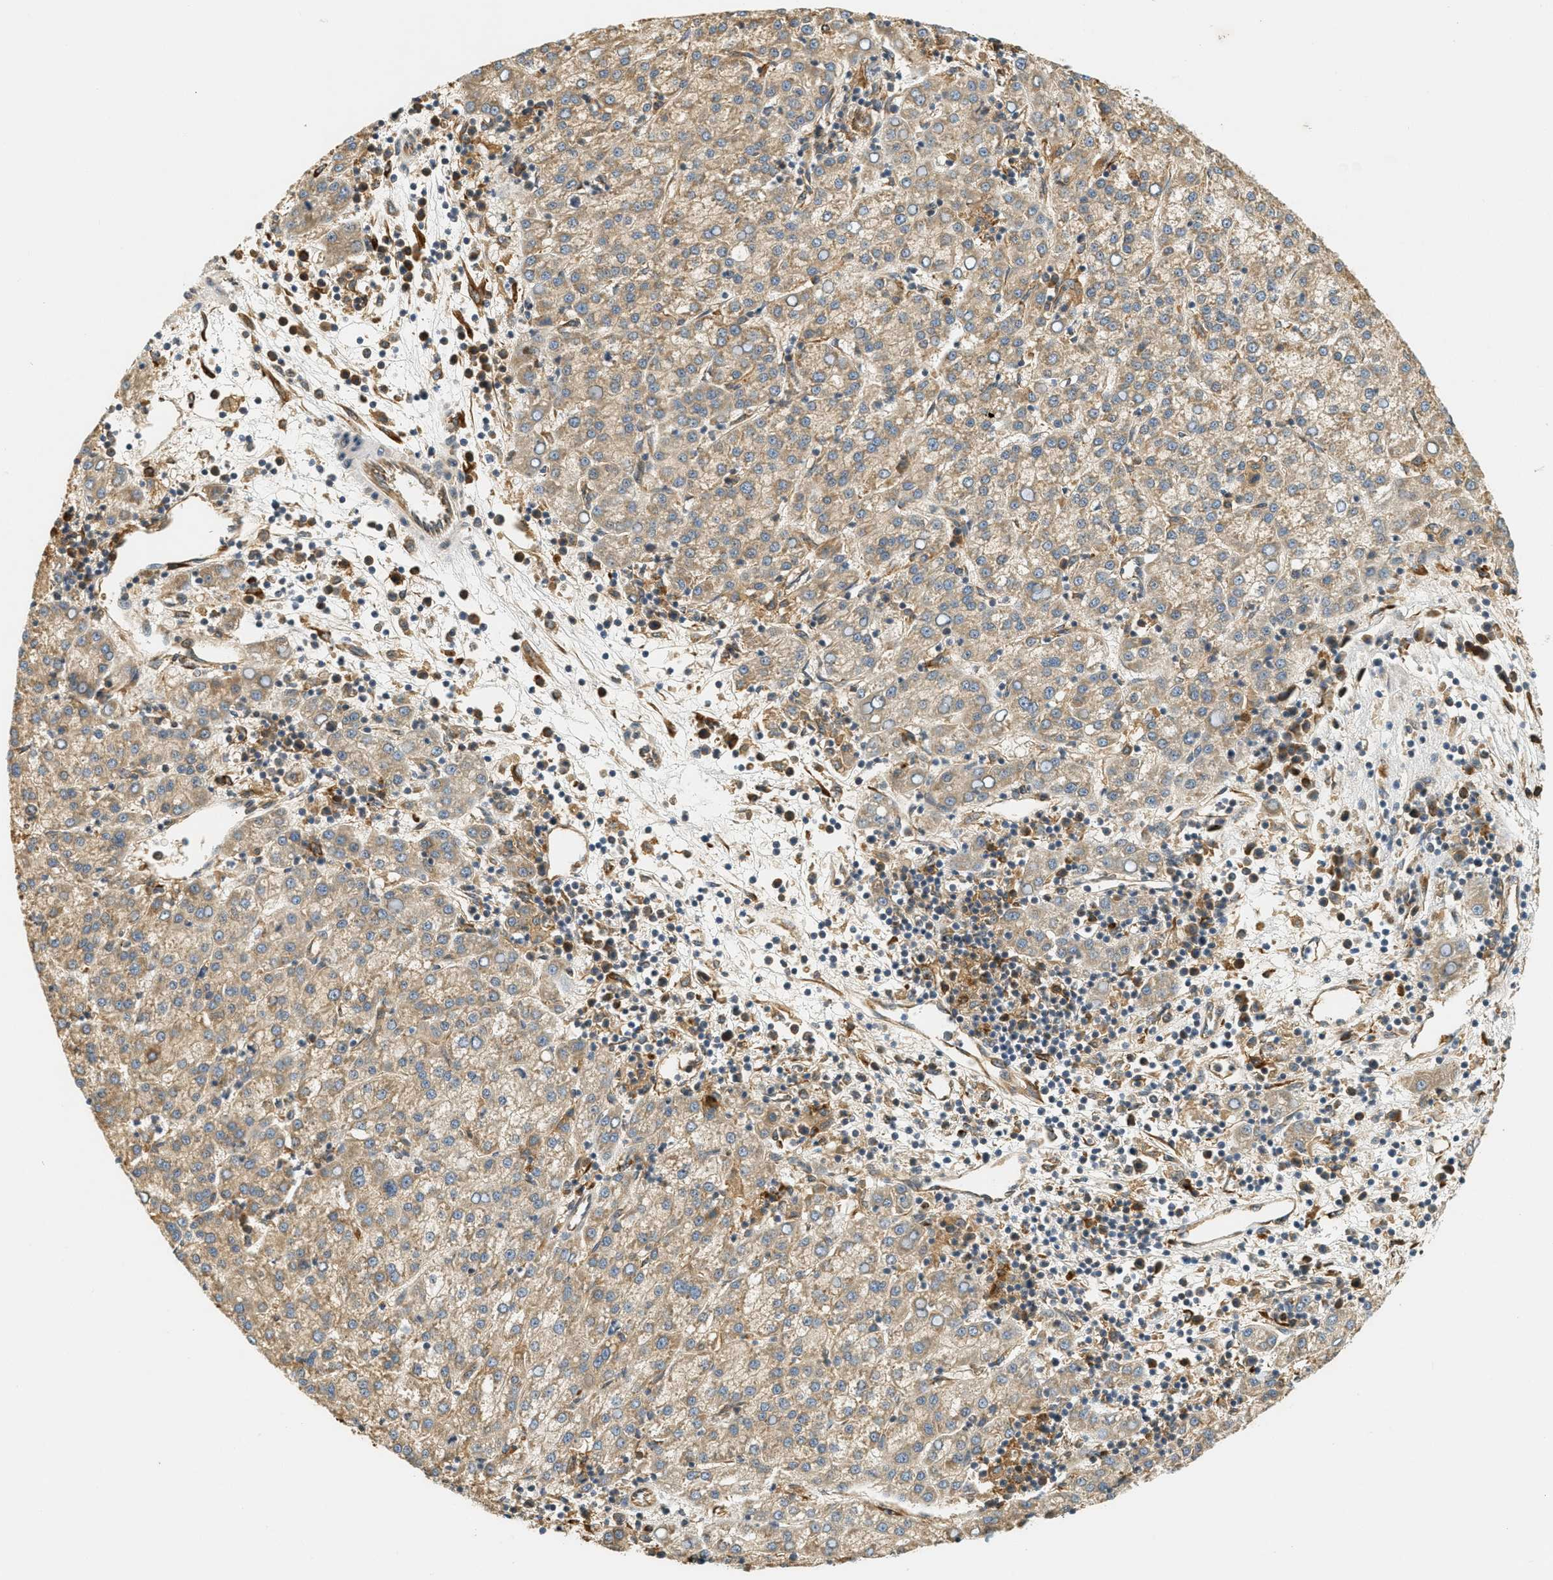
{"staining": {"intensity": "weak", "quantity": ">75%", "location": "cytoplasmic/membranous"}, "tissue": "liver cancer", "cell_type": "Tumor cells", "image_type": "cancer", "snomed": [{"axis": "morphology", "description": "Carcinoma, Hepatocellular, NOS"}, {"axis": "topography", "description": "Liver"}], "caption": "IHC staining of hepatocellular carcinoma (liver), which demonstrates low levels of weak cytoplasmic/membranous positivity in approximately >75% of tumor cells indicating weak cytoplasmic/membranous protein positivity. The staining was performed using DAB (3,3'-diaminobenzidine) (brown) for protein detection and nuclei were counterstained in hematoxylin (blue).", "gene": "PDK1", "patient": {"sex": "female", "age": 58}}